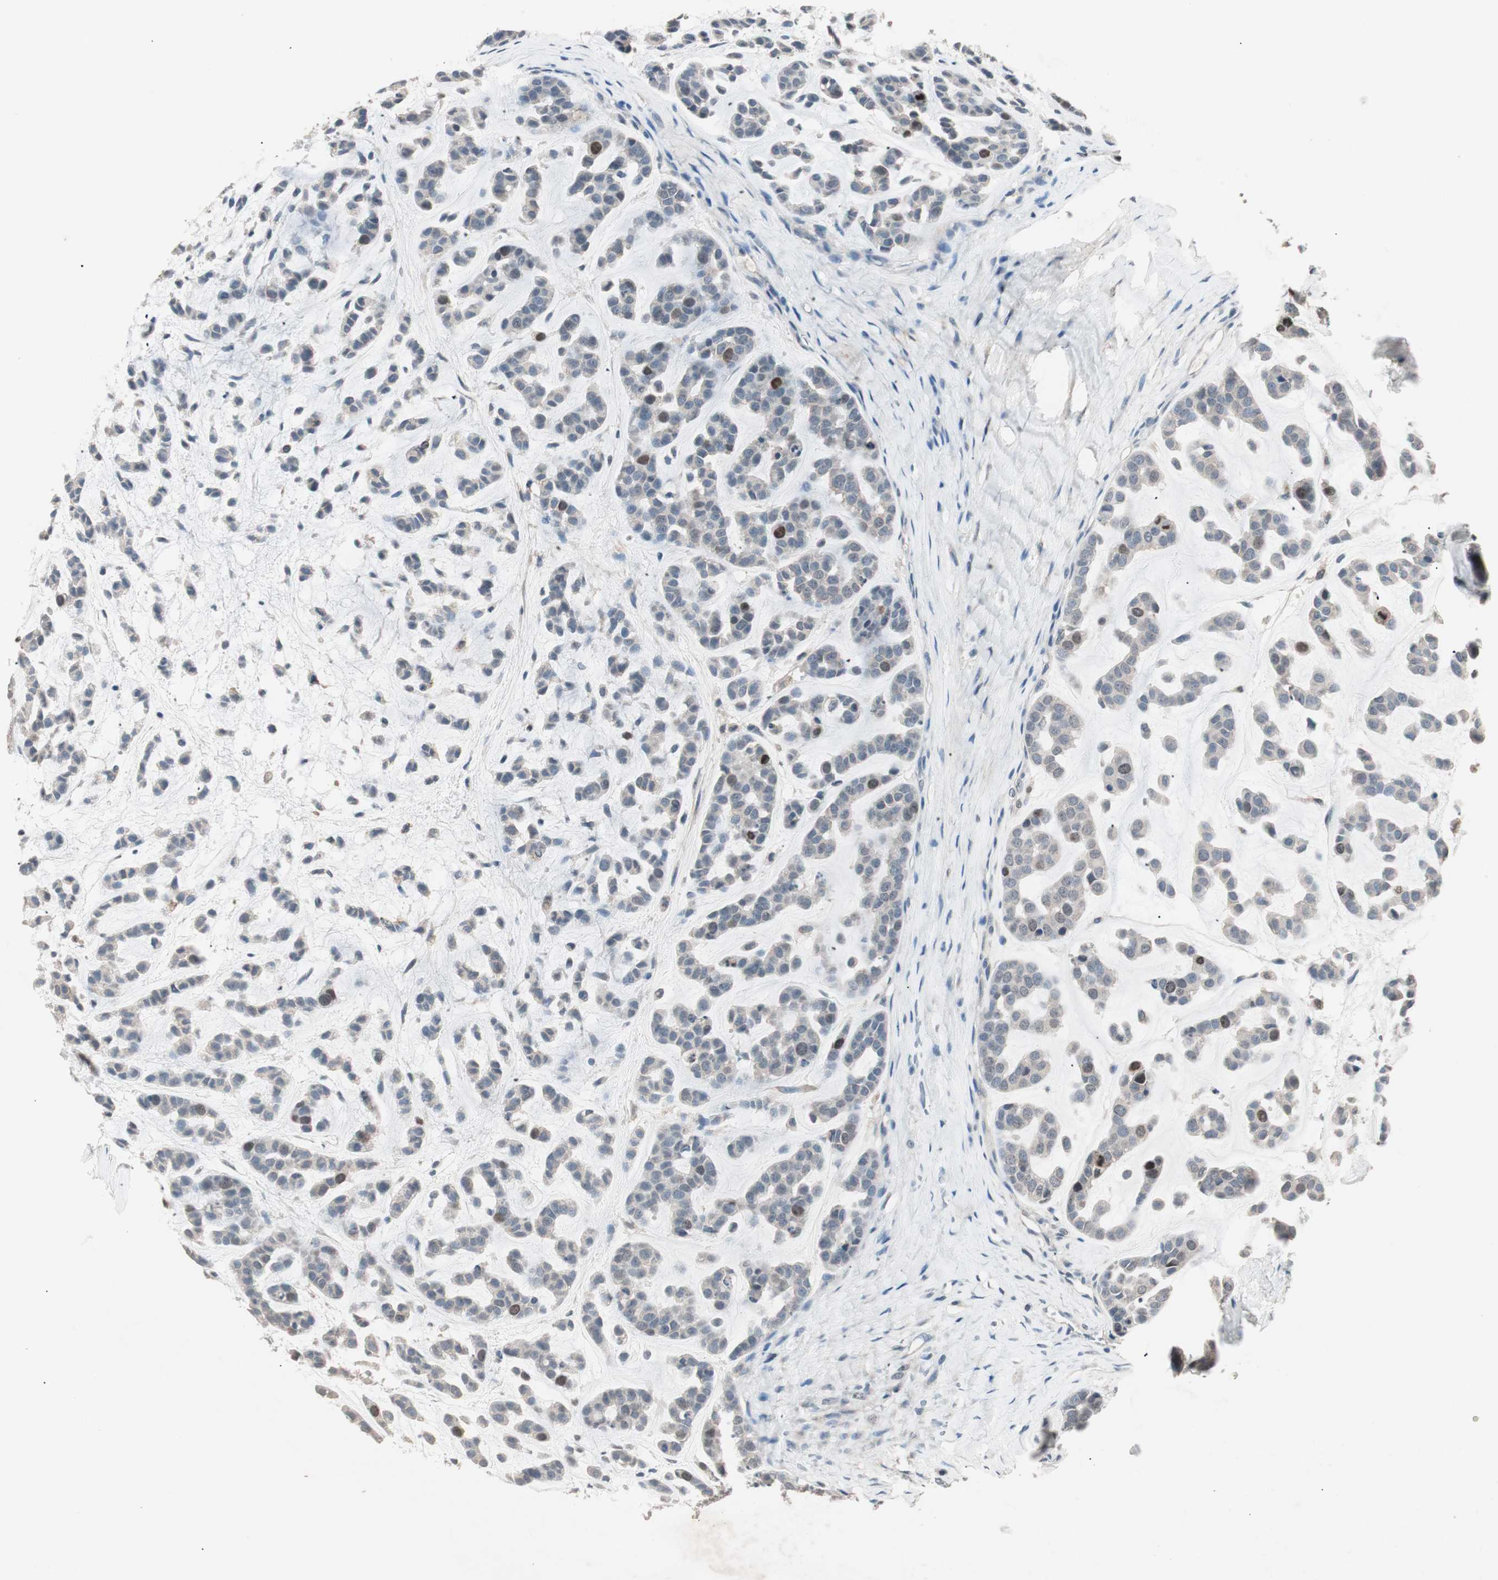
{"staining": {"intensity": "moderate", "quantity": "<25%", "location": "cytoplasmic/membranous,nuclear"}, "tissue": "head and neck cancer", "cell_type": "Tumor cells", "image_type": "cancer", "snomed": [{"axis": "morphology", "description": "Adenocarcinoma, NOS"}, {"axis": "morphology", "description": "Adenoma, NOS"}, {"axis": "topography", "description": "Head-Neck"}], "caption": "A low amount of moderate cytoplasmic/membranous and nuclear staining is identified in about <25% of tumor cells in head and neck adenoma tissue.", "gene": "NFRKB", "patient": {"sex": "female", "age": 55}}